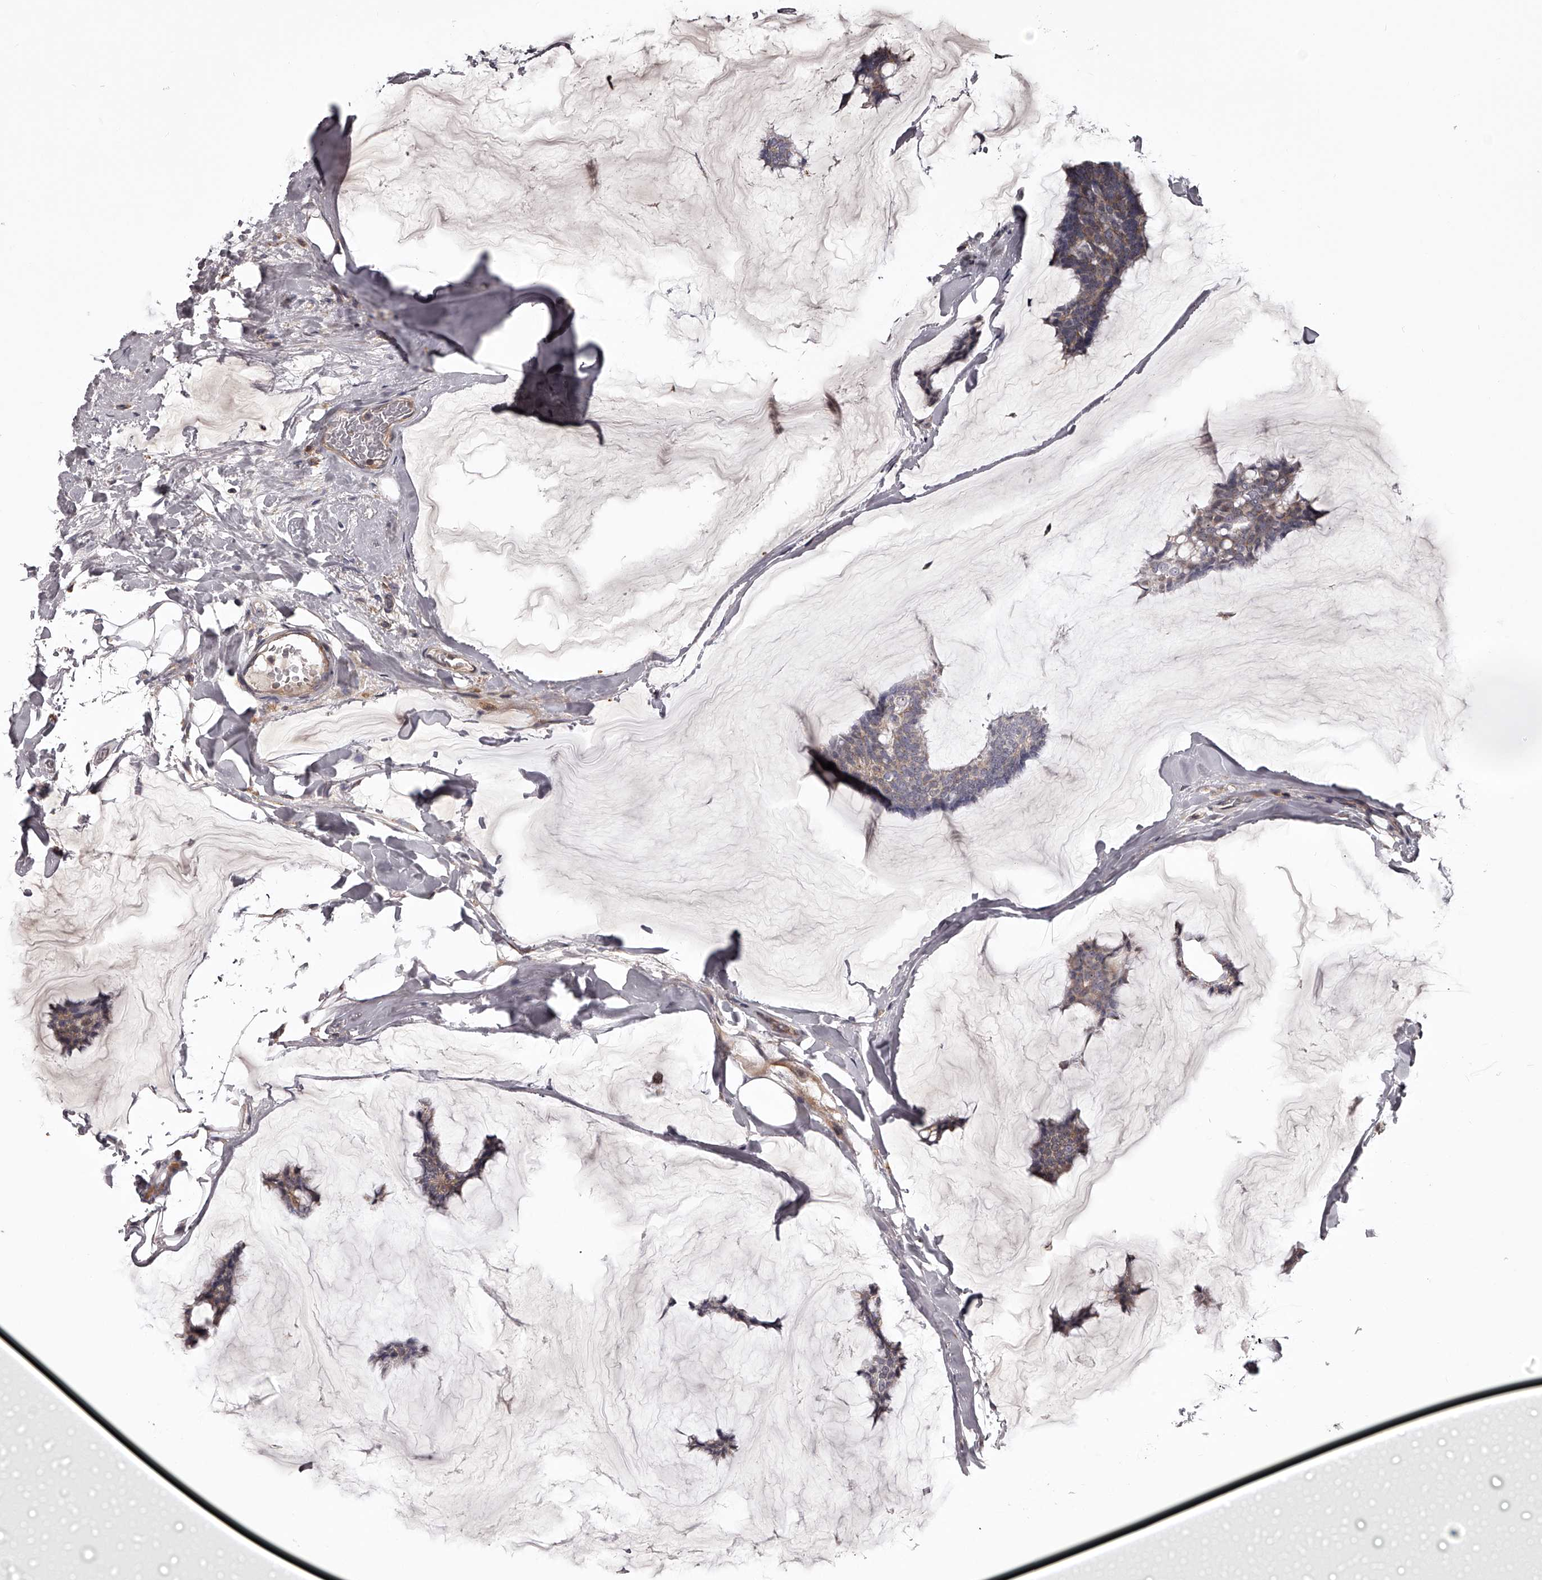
{"staining": {"intensity": "weak", "quantity": ">75%", "location": "cytoplasmic/membranous"}, "tissue": "breast cancer", "cell_type": "Tumor cells", "image_type": "cancer", "snomed": [{"axis": "morphology", "description": "Duct carcinoma"}, {"axis": "topography", "description": "Breast"}], "caption": "A brown stain shows weak cytoplasmic/membranous positivity of a protein in breast cancer (infiltrating ductal carcinoma) tumor cells.", "gene": "RRP36", "patient": {"sex": "female", "age": 93}}